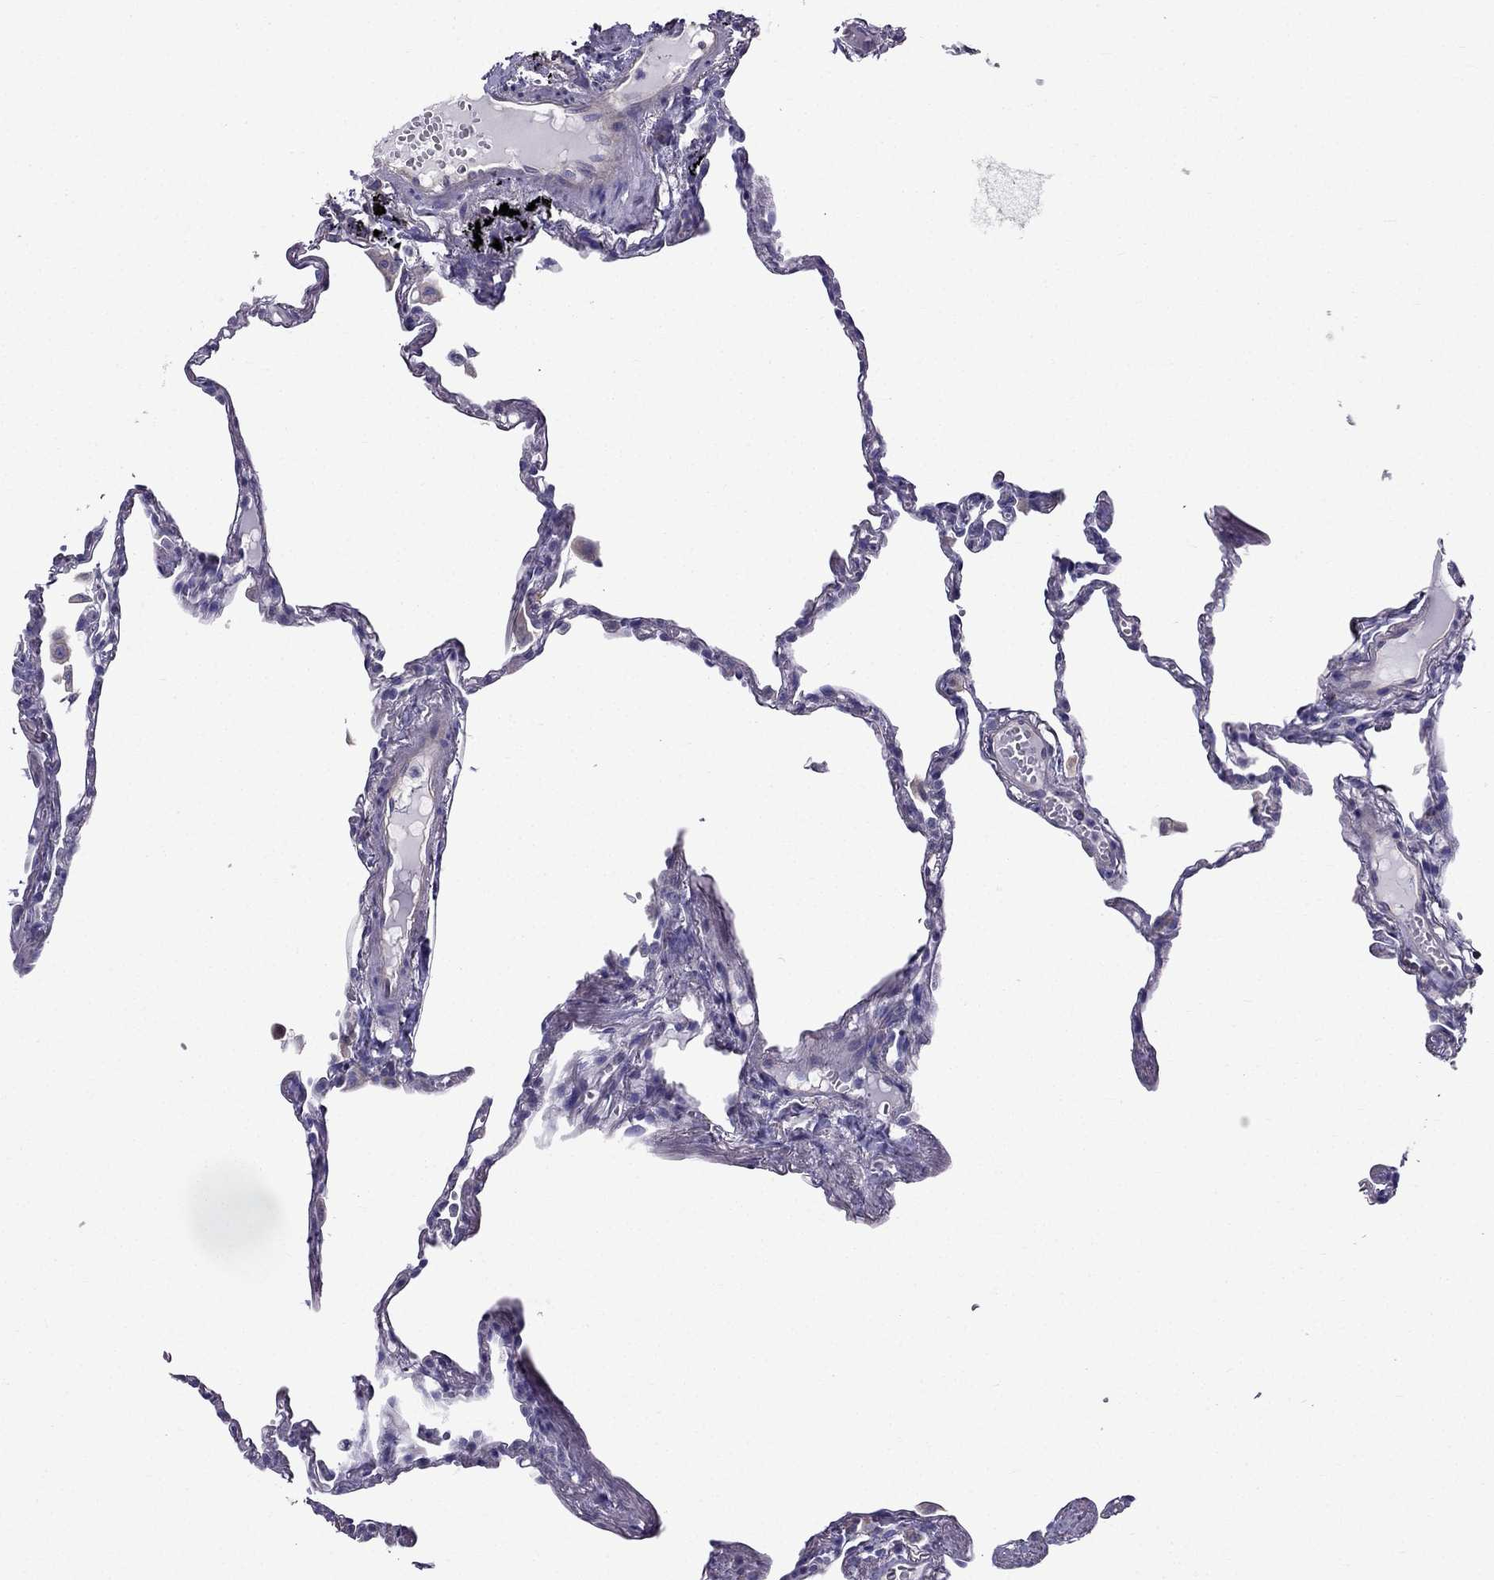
{"staining": {"intensity": "negative", "quantity": "none", "location": "none"}, "tissue": "lung", "cell_type": "Alveolar cells", "image_type": "normal", "snomed": [{"axis": "morphology", "description": "Normal tissue, NOS"}, {"axis": "topography", "description": "Lung"}], "caption": "Immunohistochemistry image of normal lung stained for a protein (brown), which exhibits no positivity in alveolar cells.", "gene": "AAK1", "patient": {"sex": "male", "age": 78}}